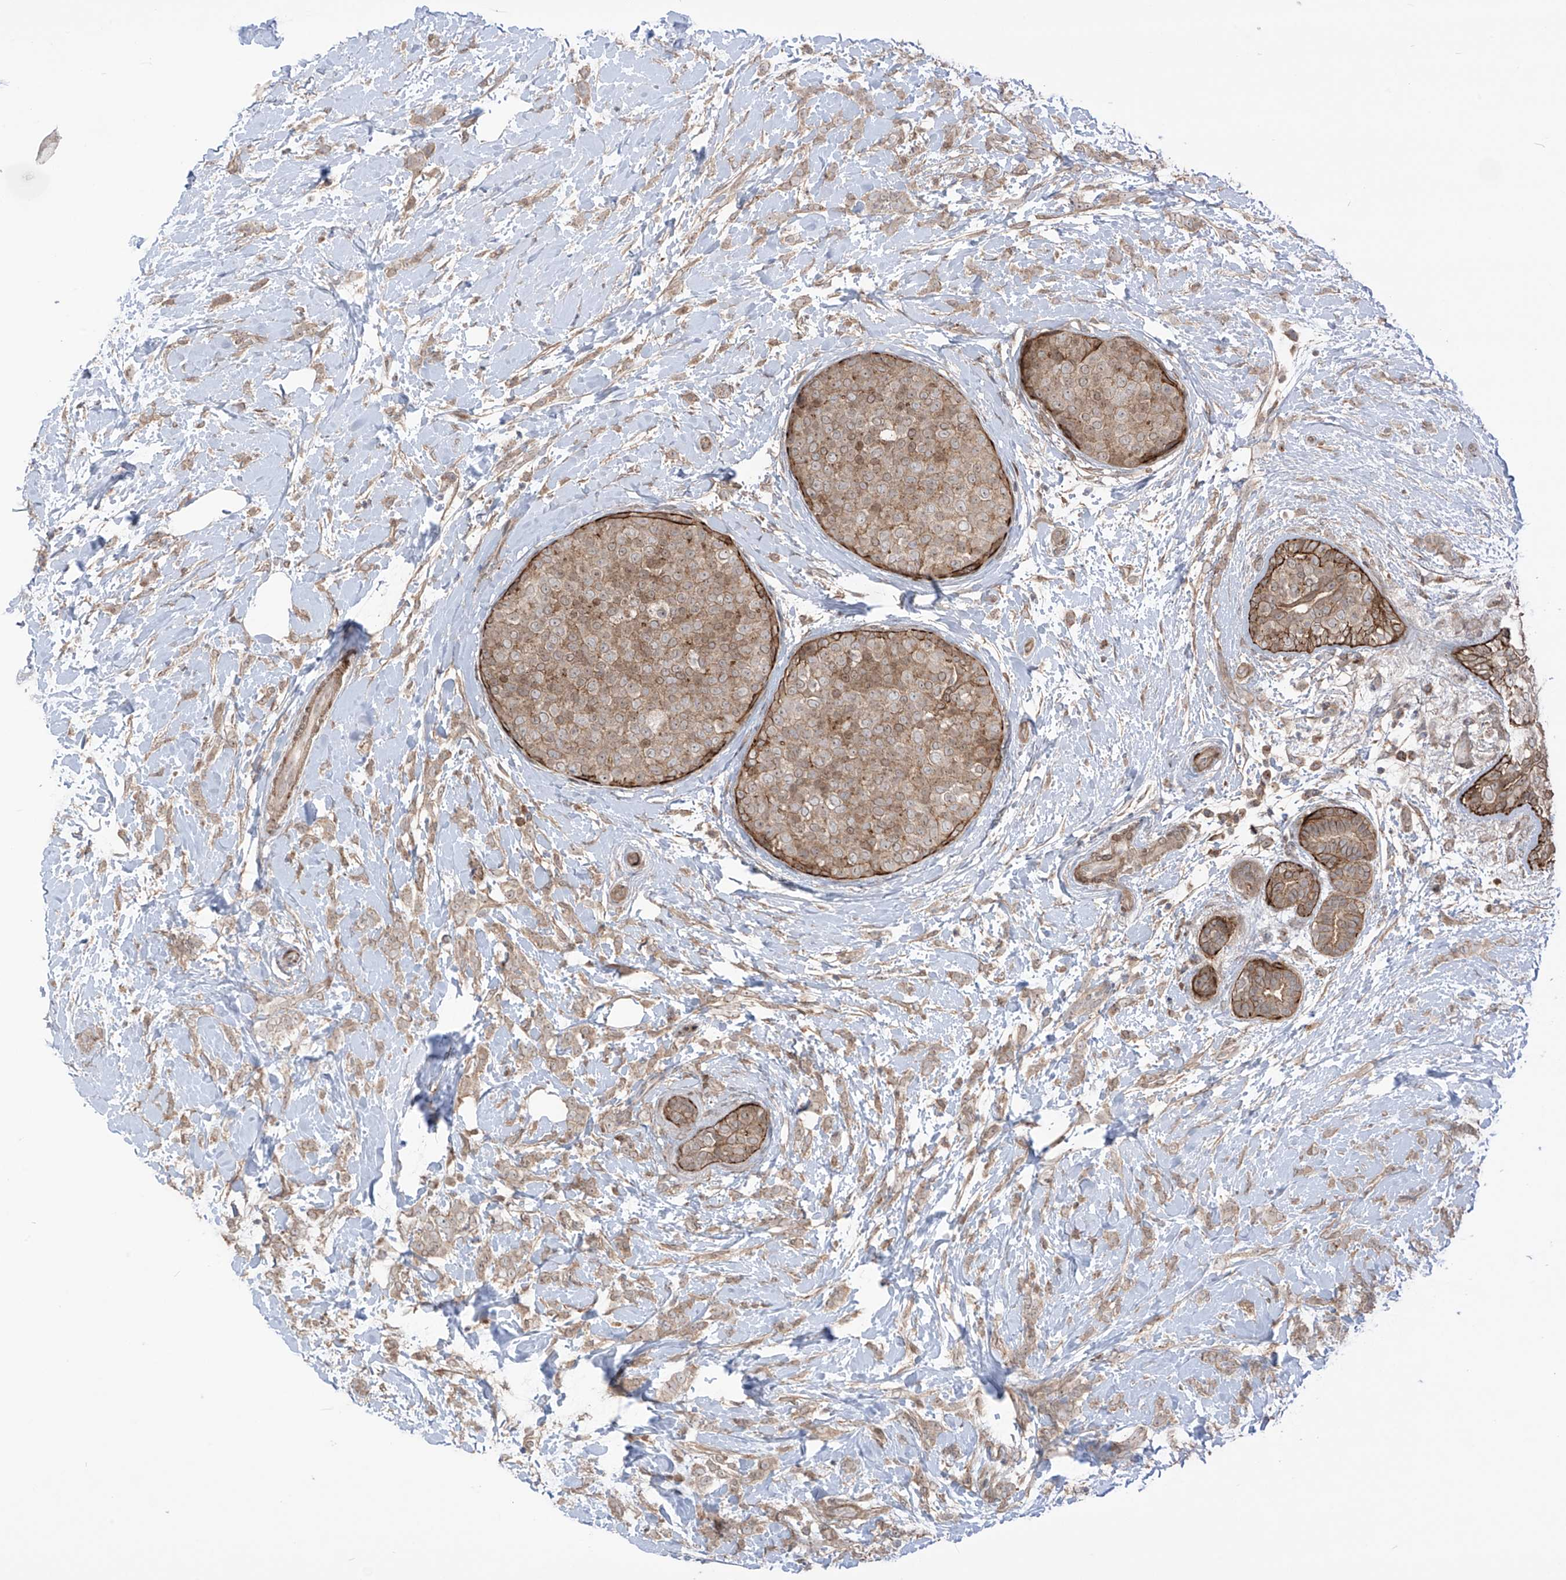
{"staining": {"intensity": "weak", "quantity": ">75%", "location": "cytoplasmic/membranous"}, "tissue": "breast cancer", "cell_type": "Tumor cells", "image_type": "cancer", "snomed": [{"axis": "morphology", "description": "Lobular carcinoma, in situ"}, {"axis": "morphology", "description": "Lobular carcinoma"}, {"axis": "topography", "description": "Breast"}], "caption": "Protein expression analysis of breast cancer reveals weak cytoplasmic/membranous staining in about >75% of tumor cells.", "gene": "LRRC74A", "patient": {"sex": "female", "age": 41}}